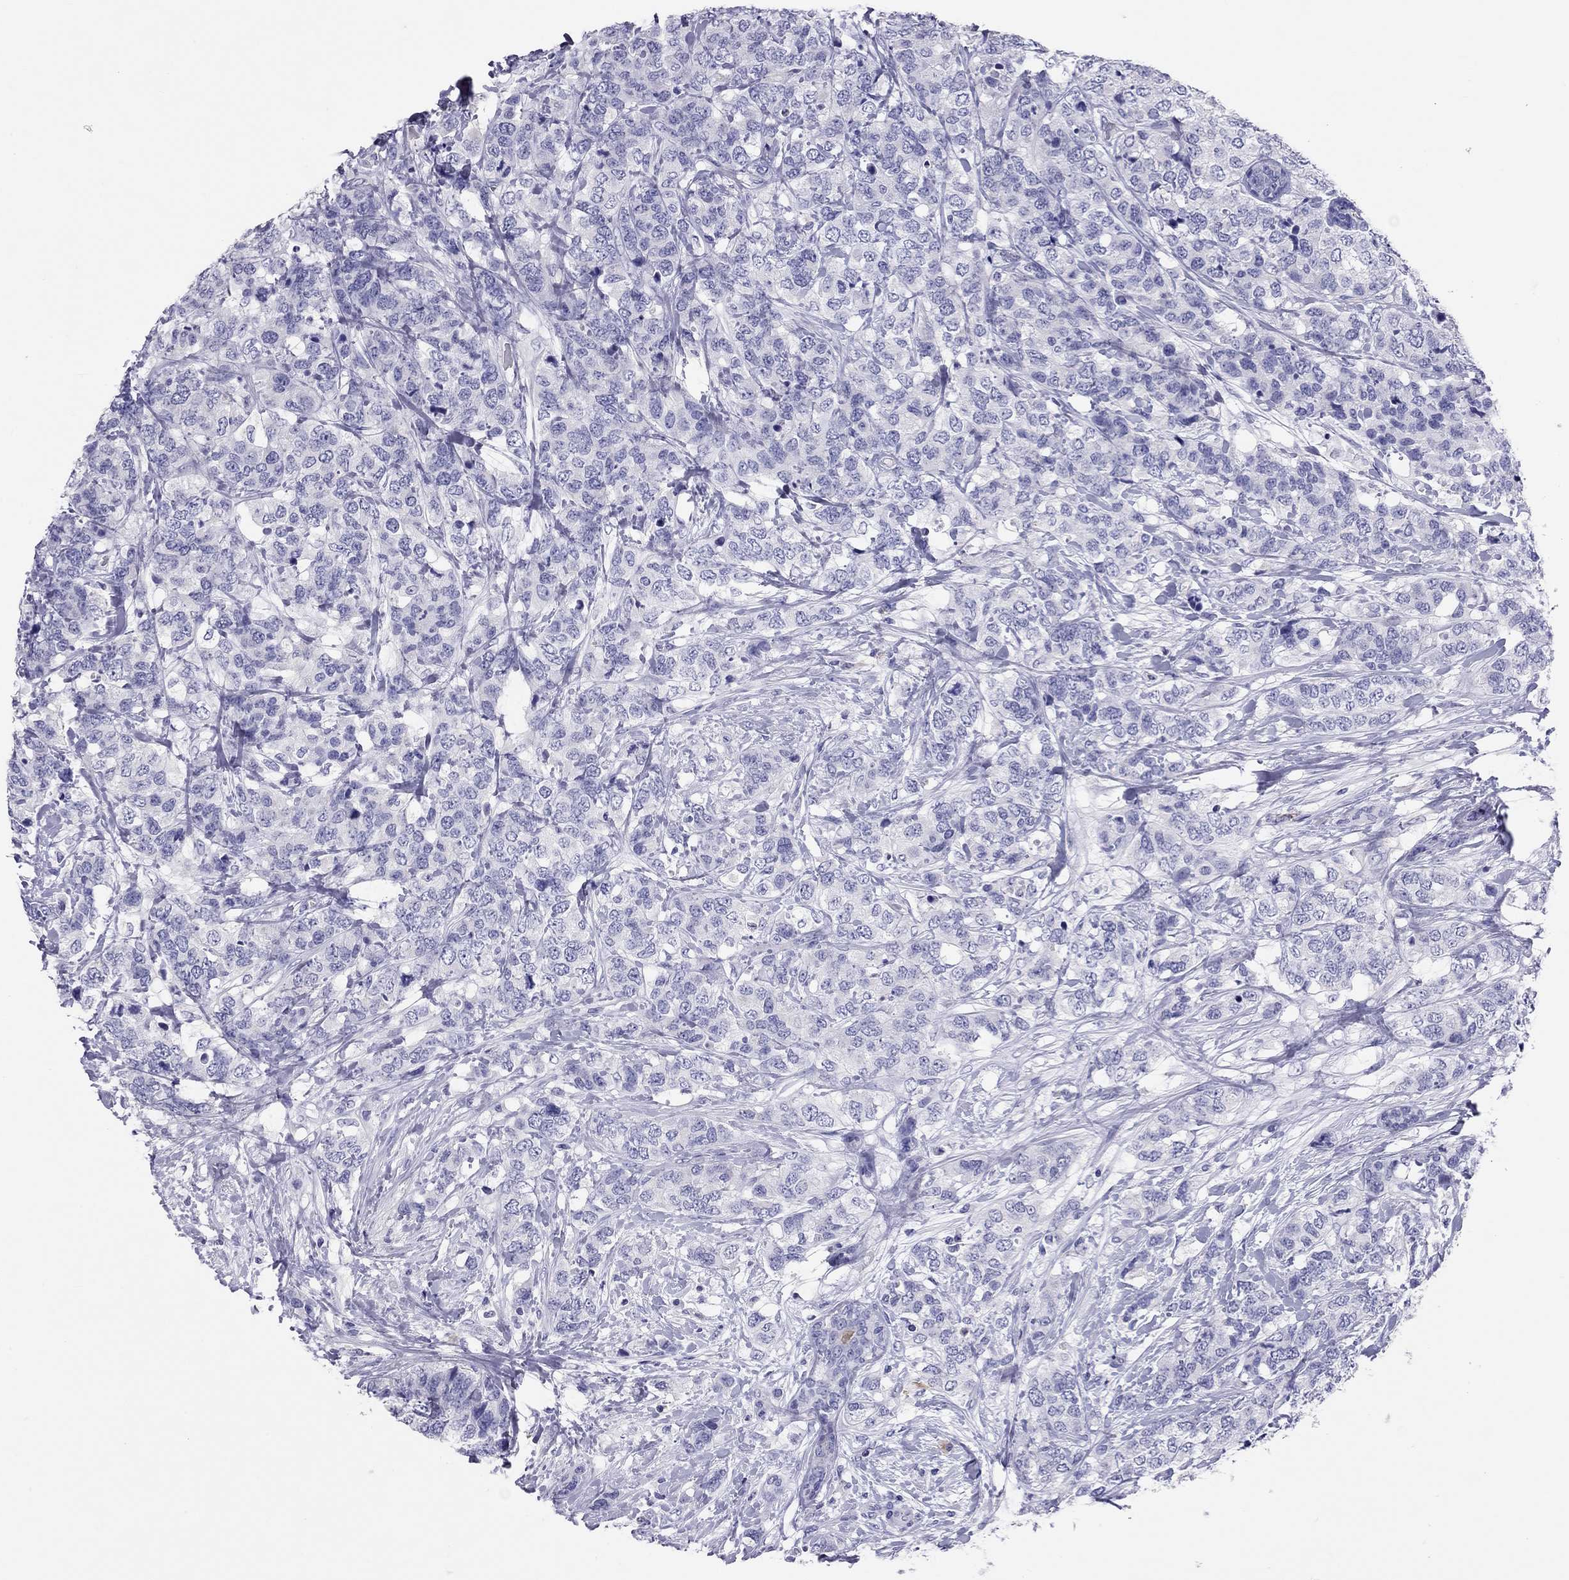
{"staining": {"intensity": "negative", "quantity": "none", "location": "none"}, "tissue": "breast cancer", "cell_type": "Tumor cells", "image_type": "cancer", "snomed": [{"axis": "morphology", "description": "Lobular carcinoma"}, {"axis": "topography", "description": "Breast"}], "caption": "The photomicrograph demonstrates no significant expression in tumor cells of breast cancer.", "gene": "CALHM1", "patient": {"sex": "female", "age": 59}}